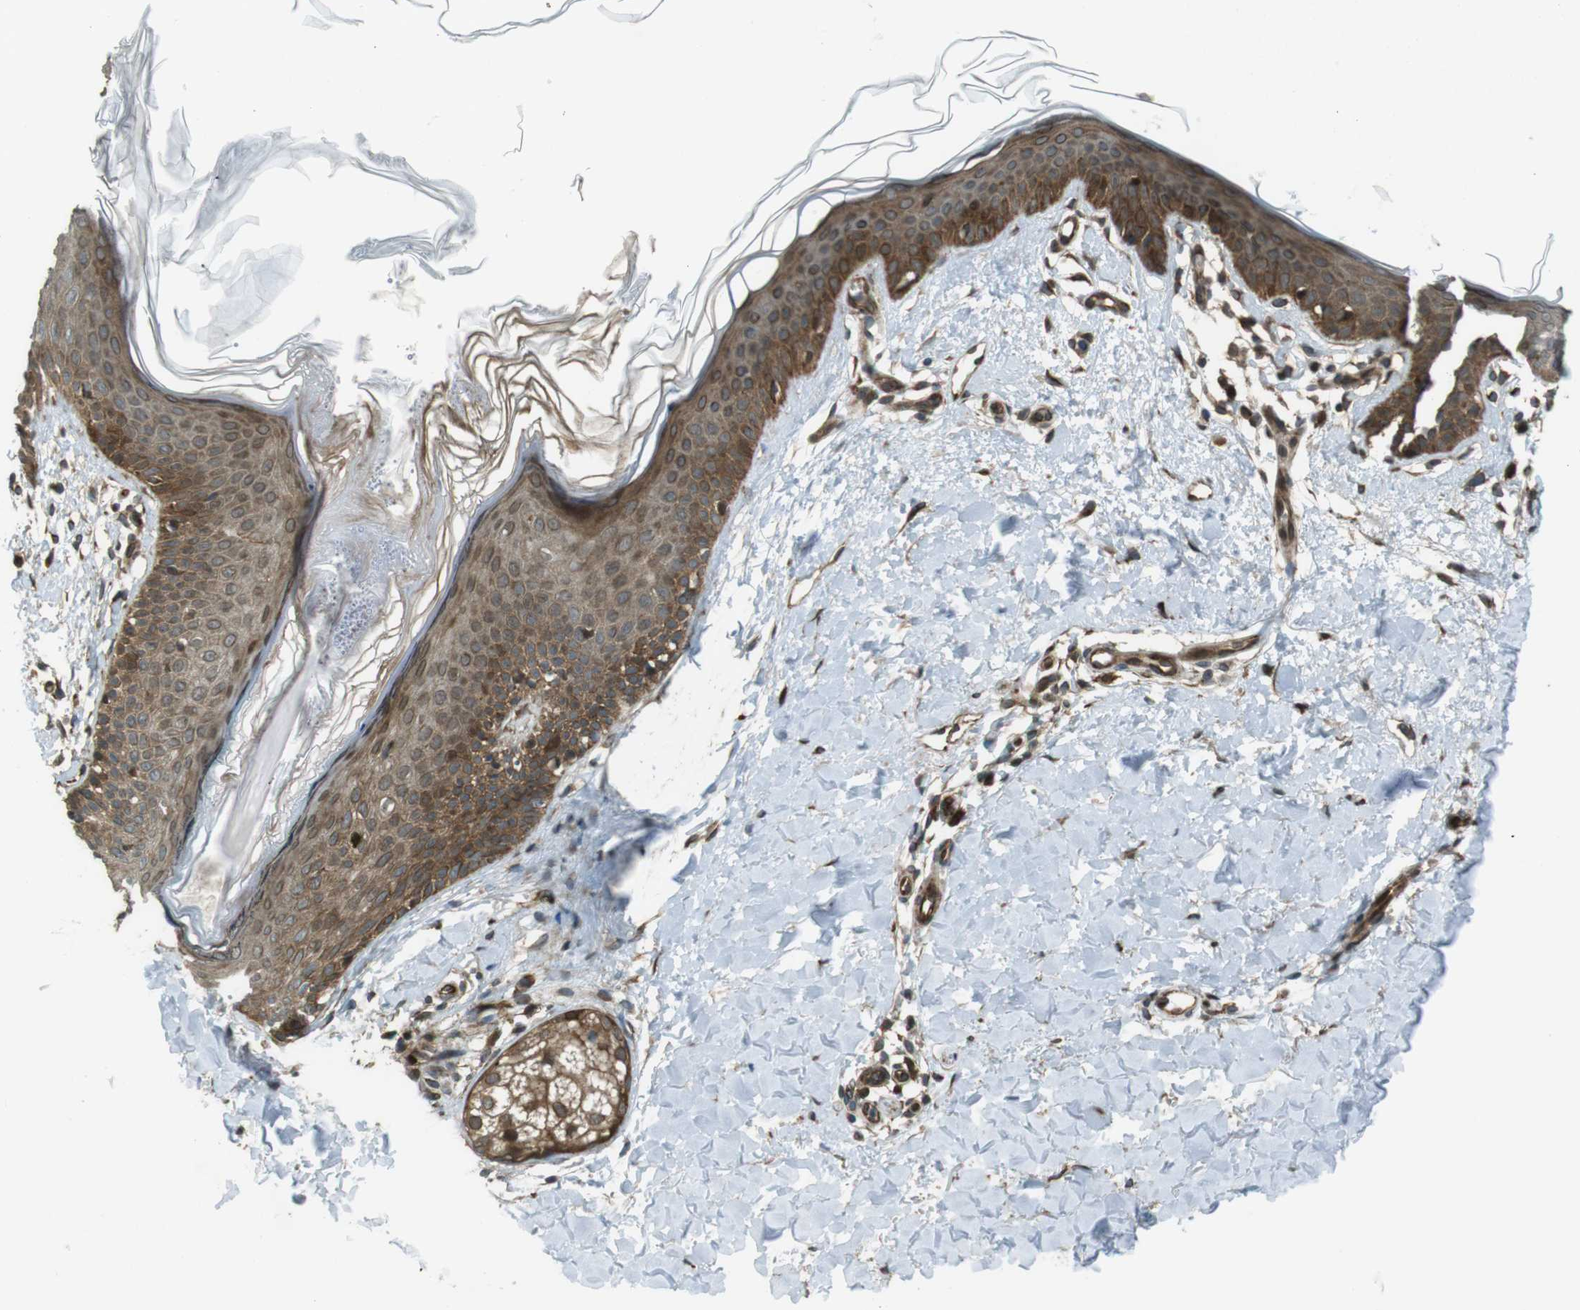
{"staining": {"intensity": "strong", "quantity": ">75%", "location": "cytoplasmic/membranous,nuclear"}, "tissue": "skin", "cell_type": "Fibroblasts", "image_type": "normal", "snomed": [{"axis": "morphology", "description": "Normal tissue, NOS"}, {"axis": "topography", "description": "Skin"}], "caption": "Immunohistochemical staining of benign human skin displays strong cytoplasmic/membranous,nuclear protein positivity in approximately >75% of fibroblasts.", "gene": "ZNF330", "patient": {"sex": "female", "age": 56}}